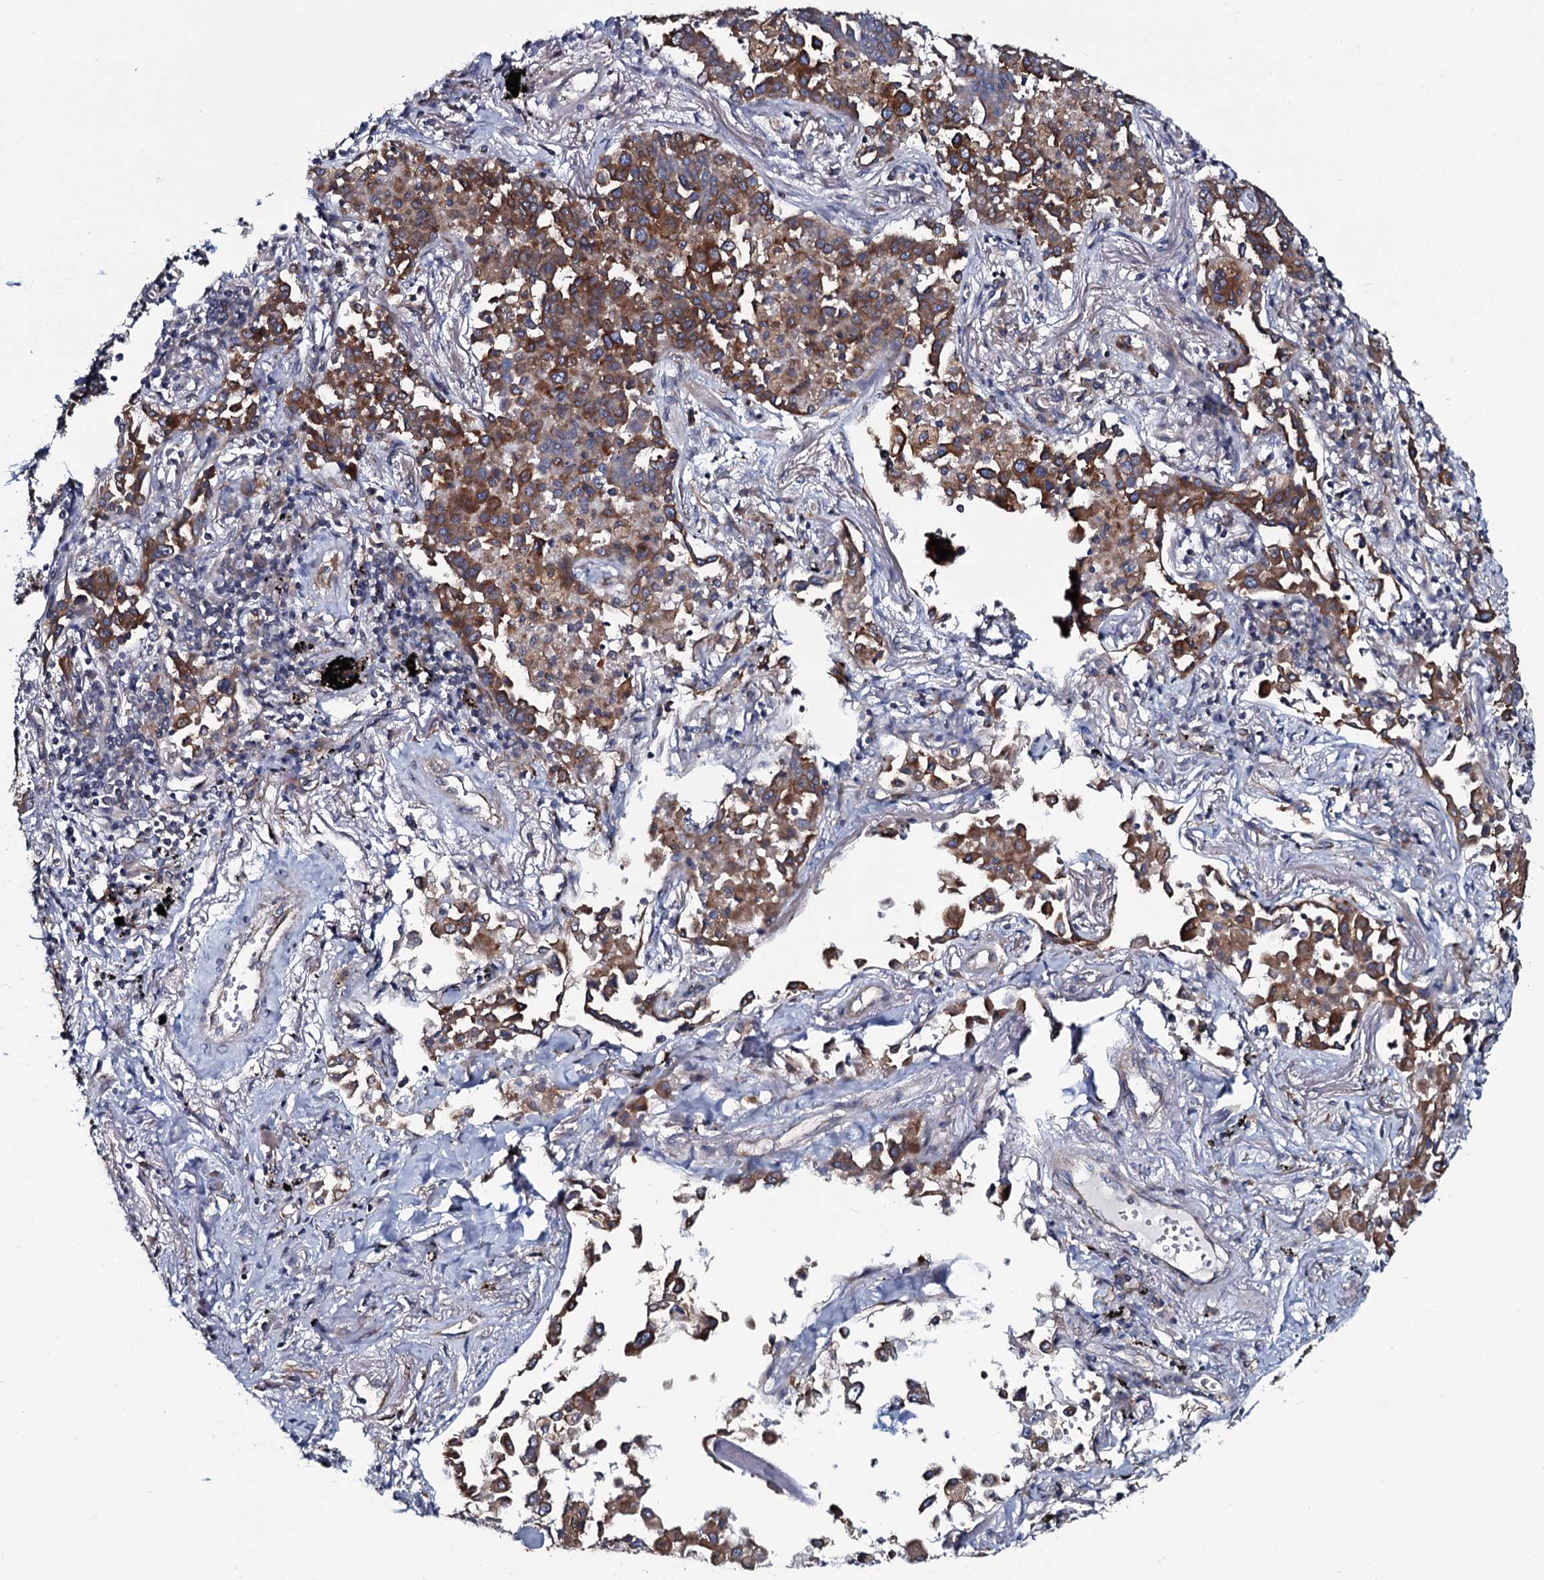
{"staining": {"intensity": "moderate", "quantity": ">75%", "location": "cytoplasmic/membranous"}, "tissue": "lung cancer", "cell_type": "Tumor cells", "image_type": "cancer", "snomed": [{"axis": "morphology", "description": "Adenocarcinoma, NOS"}, {"axis": "topography", "description": "Lung"}], "caption": "Human lung cancer stained for a protein (brown) demonstrates moderate cytoplasmic/membranous positive positivity in approximately >75% of tumor cells.", "gene": "TMEM151A", "patient": {"sex": "male", "age": 67}}